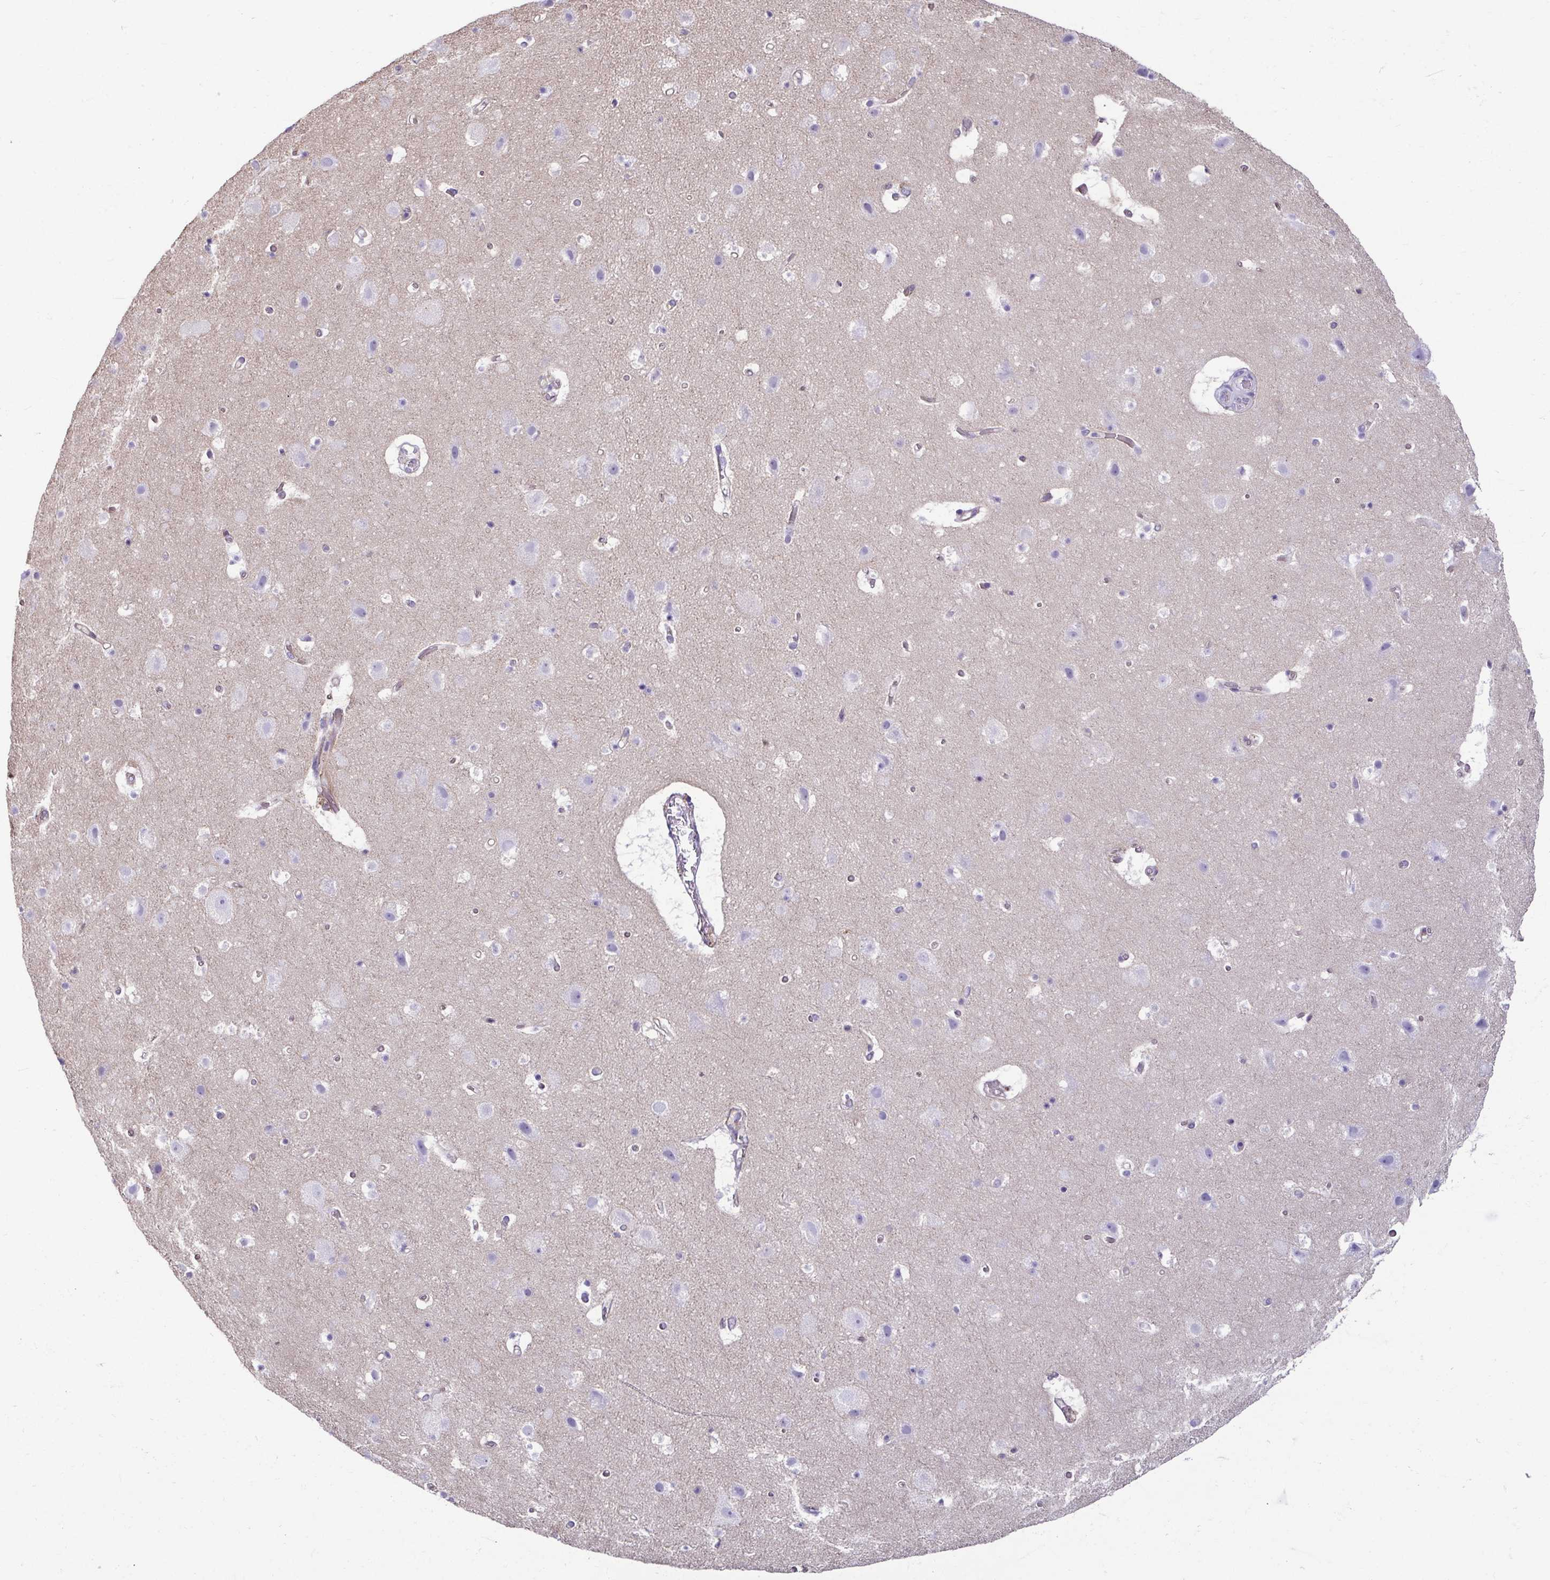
{"staining": {"intensity": "negative", "quantity": "none", "location": "none"}, "tissue": "cerebral cortex", "cell_type": "Endothelial cells", "image_type": "normal", "snomed": [{"axis": "morphology", "description": "Normal tissue, NOS"}, {"axis": "topography", "description": "Cerebral cortex"}], "caption": "Immunohistochemical staining of benign cerebral cortex exhibits no significant staining in endothelial cells. The staining is performed using DAB (3,3'-diaminobenzidine) brown chromogen with nuclei counter-stained in using hematoxylin.", "gene": "CASP14", "patient": {"sex": "female", "age": 42}}